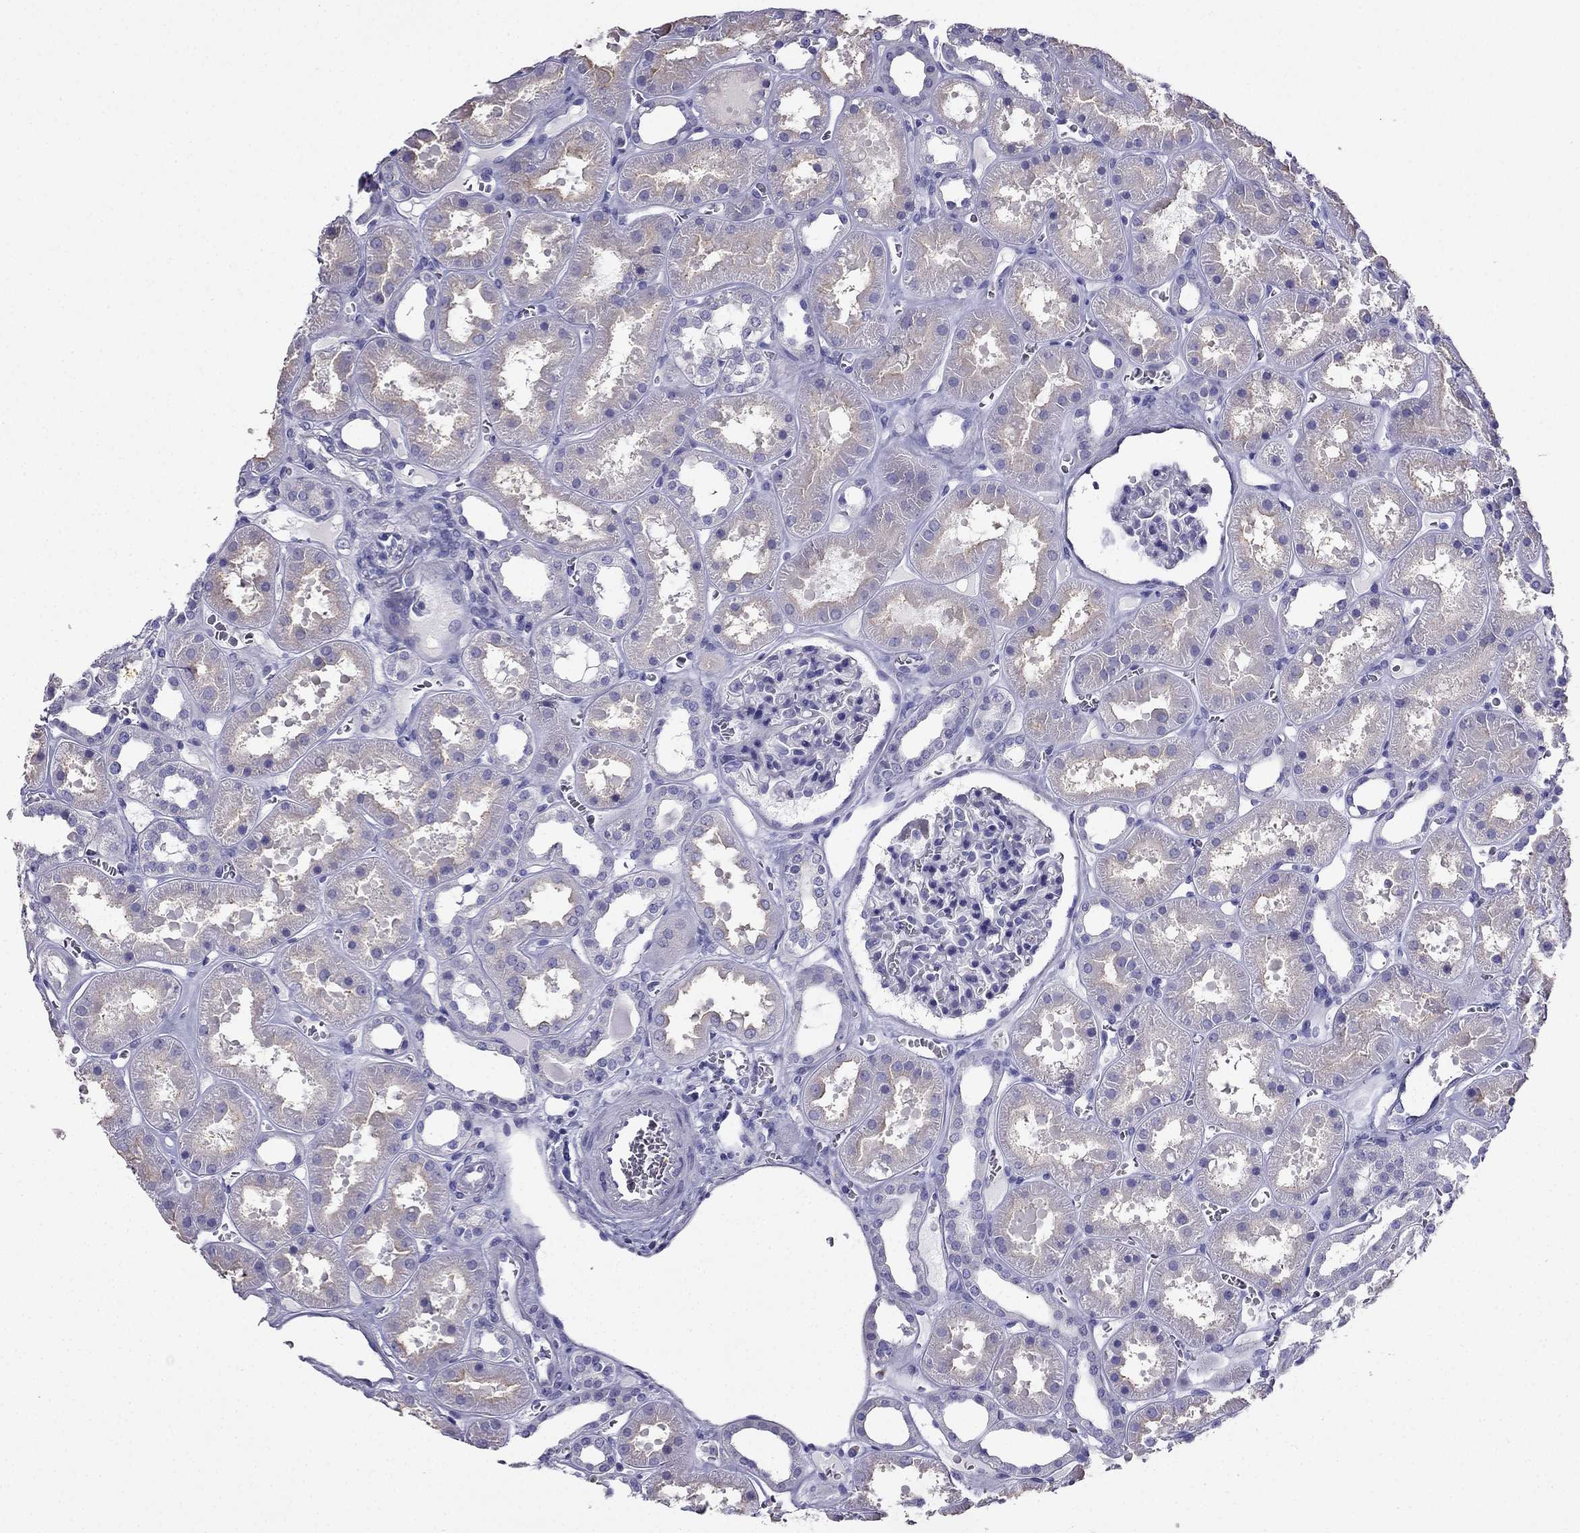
{"staining": {"intensity": "negative", "quantity": "none", "location": "none"}, "tissue": "kidney", "cell_type": "Cells in glomeruli", "image_type": "normal", "snomed": [{"axis": "morphology", "description": "Normal tissue, NOS"}, {"axis": "topography", "description": "Kidney"}], "caption": "High power microscopy image of an immunohistochemistry histopathology image of benign kidney, revealing no significant positivity in cells in glomeruli. (Stains: DAB (3,3'-diaminobenzidine) immunohistochemistry with hematoxylin counter stain, Microscopy: brightfield microscopy at high magnification).", "gene": "PTH", "patient": {"sex": "female", "age": 41}}